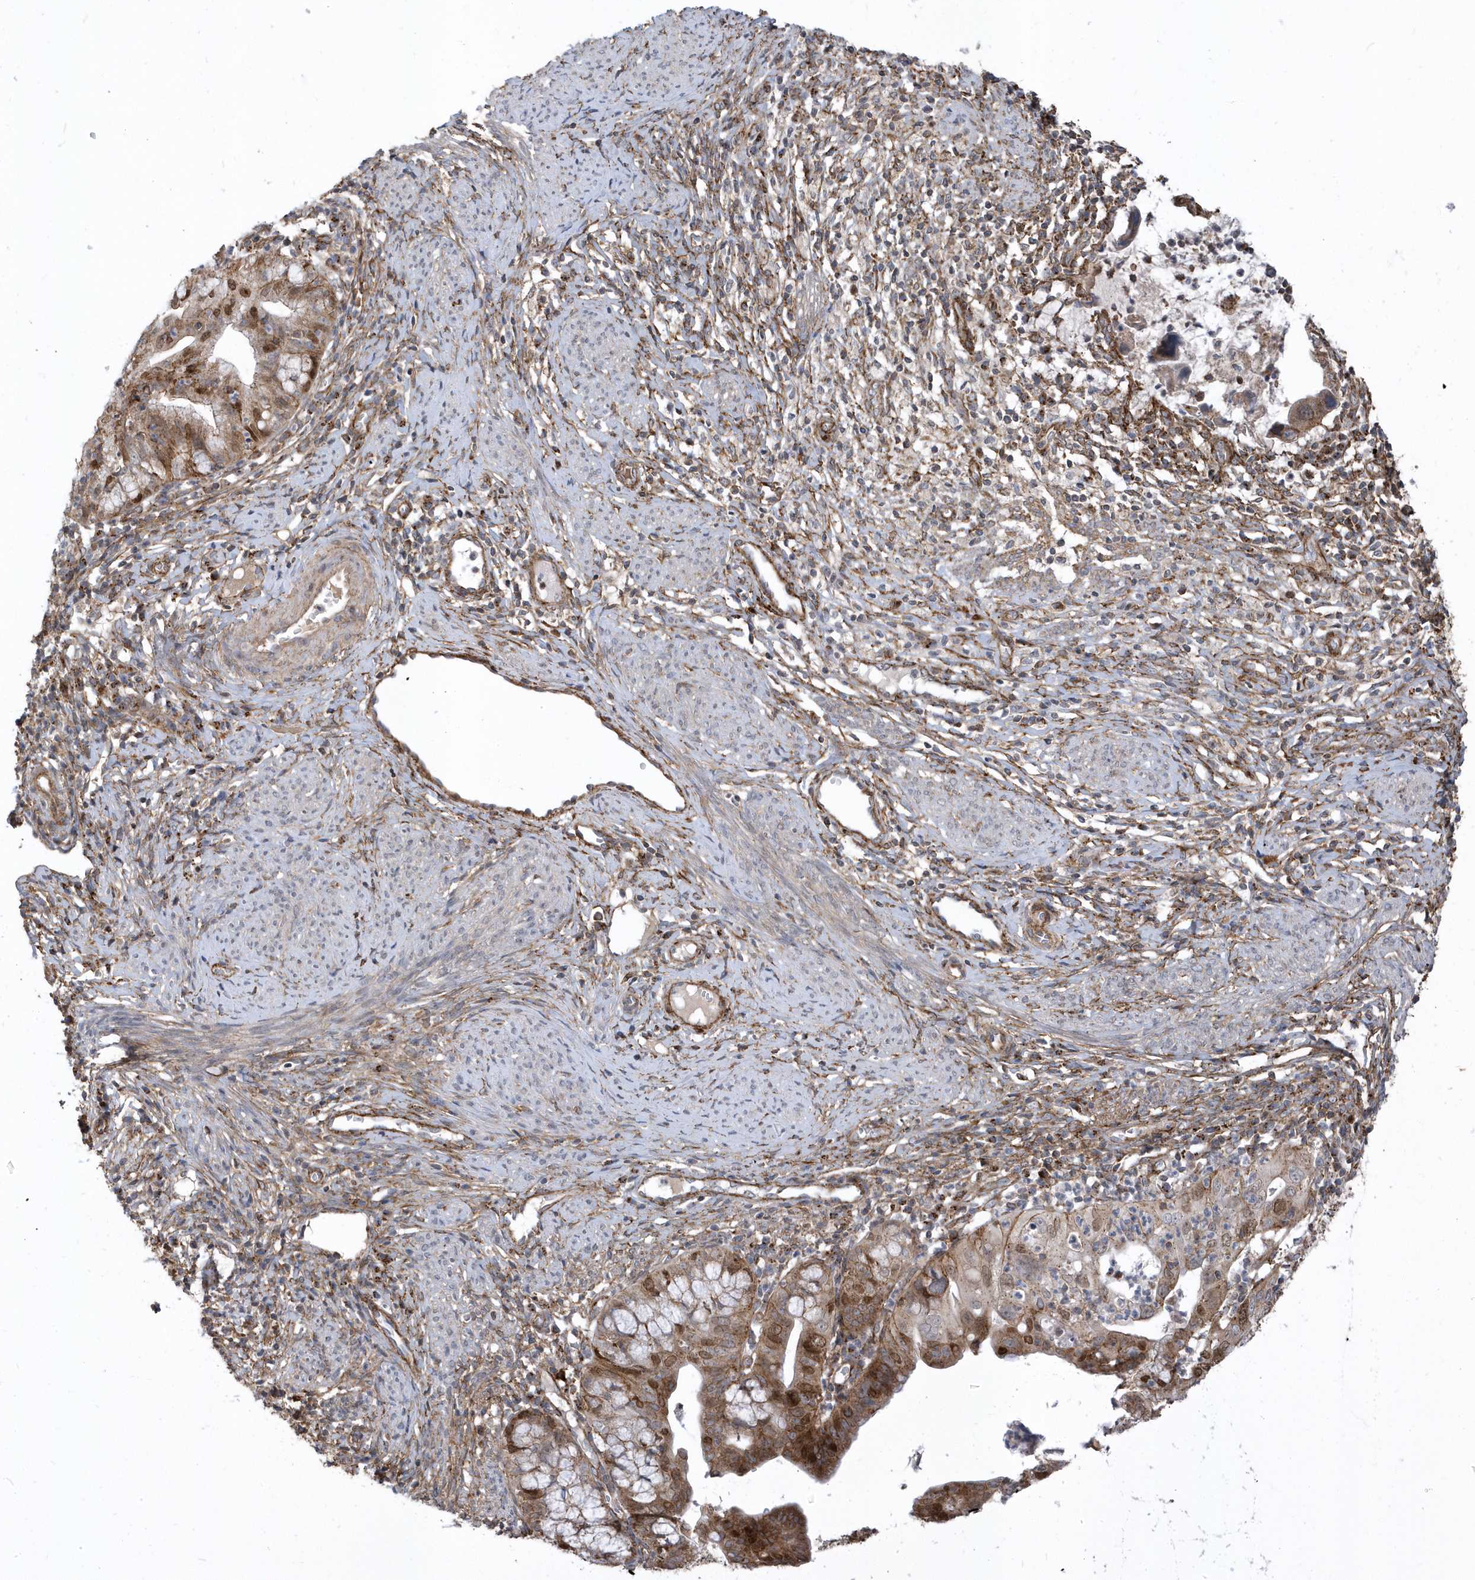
{"staining": {"intensity": "moderate", "quantity": ">75%", "location": "cytoplasmic/membranous,nuclear"}, "tissue": "cervical cancer", "cell_type": "Tumor cells", "image_type": "cancer", "snomed": [{"axis": "morphology", "description": "Adenocarcinoma, NOS"}, {"axis": "topography", "description": "Cervix"}], "caption": "A brown stain highlights moderate cytoplasmic/membranous and nuclear positivity of a protein in cervical adenocarcinoma tumor cells.", "gene": "HRH4", "patient": {"sex": "female", "age": 36}}